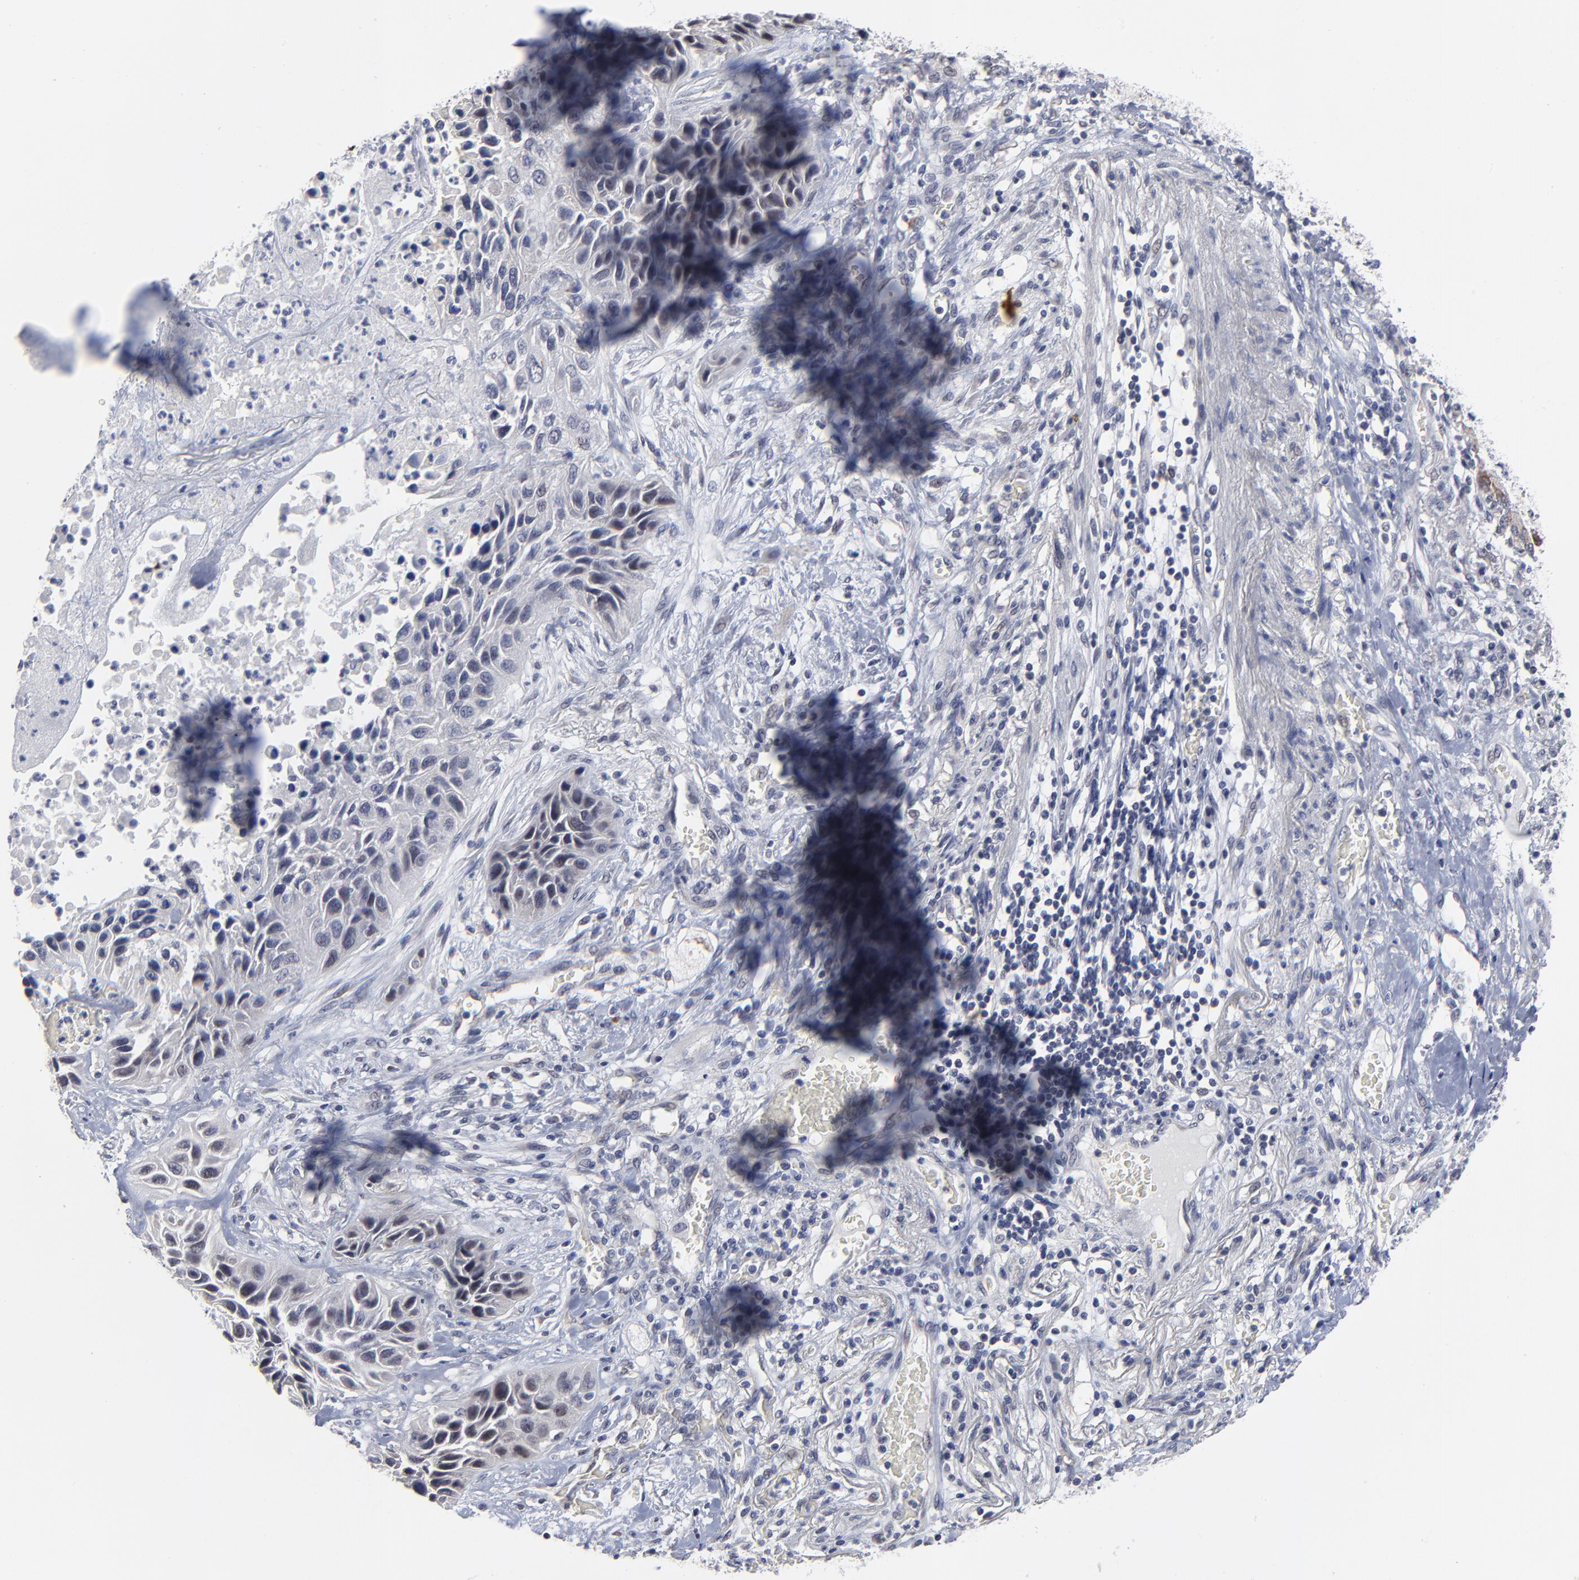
{"staining": {"intensity": "negative", "quantity": "none", "location": "none"}, "tissue": "lung cancer", "cell_type": "Tumor cells", "image_type": "cancer", "snomed": [{"axis": "morphology", "description": "Squamous cell carcinoma, NOS"}, {"axis": "topography", "description": "Lung"}], "caption": "This image is of squamous cell carcinoma (lung) stained with IHC to label a protein in brown with the nuclei are counter-stained blue. There is no positivity in tumor cells.", "gene": "MAGEA10", "patient": {"sex": "female", "age": 76}}